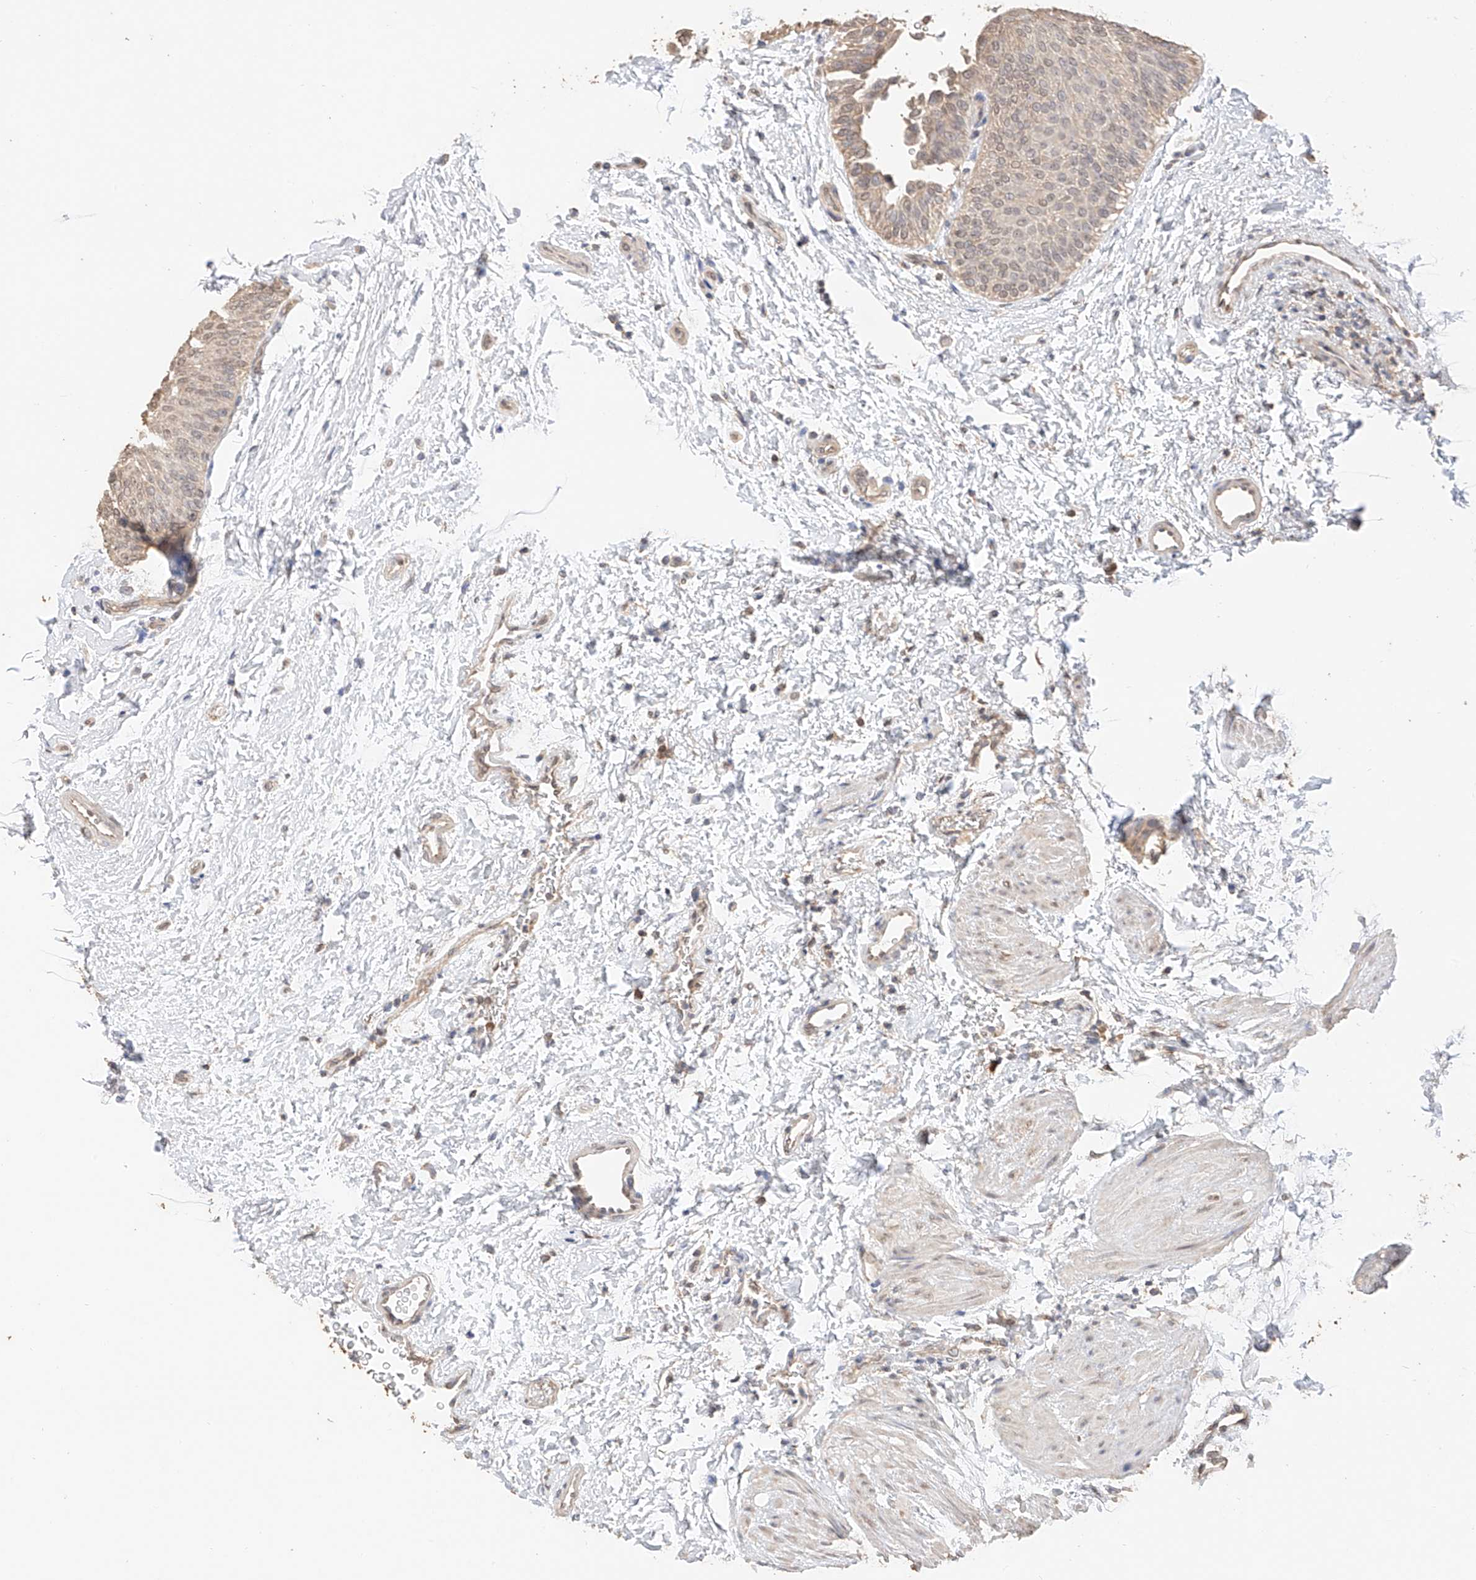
{"staining": {"intensity": "weak", "quantity": ">75%", "location": "cytoplasmic/membranous,nuclear"}, "tissue": "urothelial cancer", "cell_type": "Tumor cells", "image_type": "cancer", "snomed": [{"axis": "morphology", "description": "Urothelial carcinoma, Low grade"}, {"axis": "topography", "description": "Urinary bladder"}], "caption": "A low amount of weak cytoplasmic/membranous and nuclear positivity is present in about >75% of tumor cells in urothelial cancer tissue. The protein is shown in brown color, while the nuclei are stained blue.", "gene": "IL22RA2", "patient": {"sex": "female", "age": 60}}